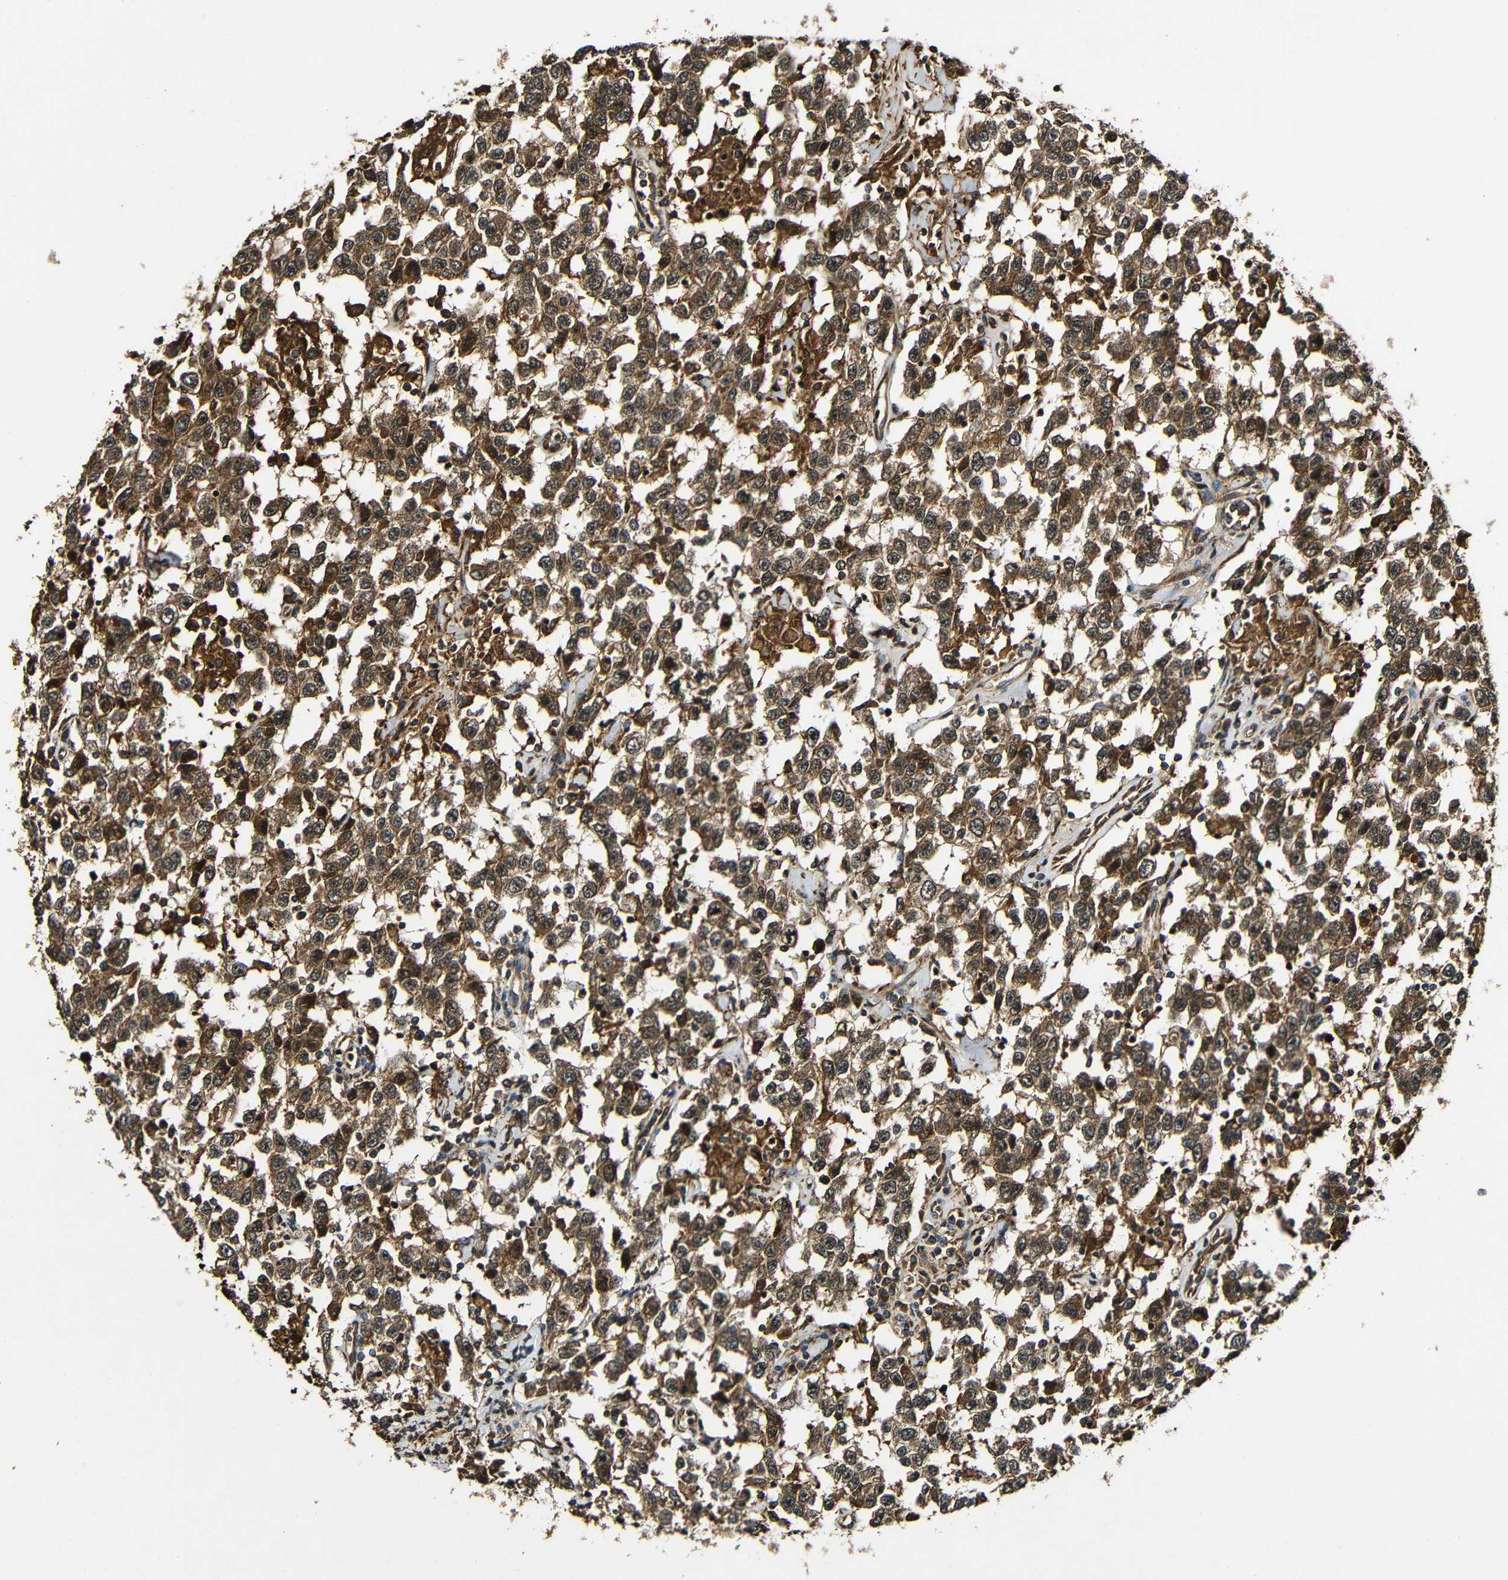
{"staining": {"intensity": "moderate", "quantity": ">75%", "location": "cytoplasmic/membranous"}, "tissue": "testis cancer", "cell_type": "Tumor cells", "image_type": "cancer", "snomed": [{"axis": "morphology", "description": "Seminoma, NOS"}, {"axis": "topography", "description": "Testis"}], "caption": "An immunohistochemistry (IHC) micrograph of tumor tissue is shown. Protein staining in brown labels moderate cytoplasmic/membranous positivity in testis cancer within tumor cells. (DAB (3,3'-diaminobenzidine) IHC with brightfield microscopy, high magnification).", "gene": "CASP8", "patient": {"sex": "male", "age": 41}}